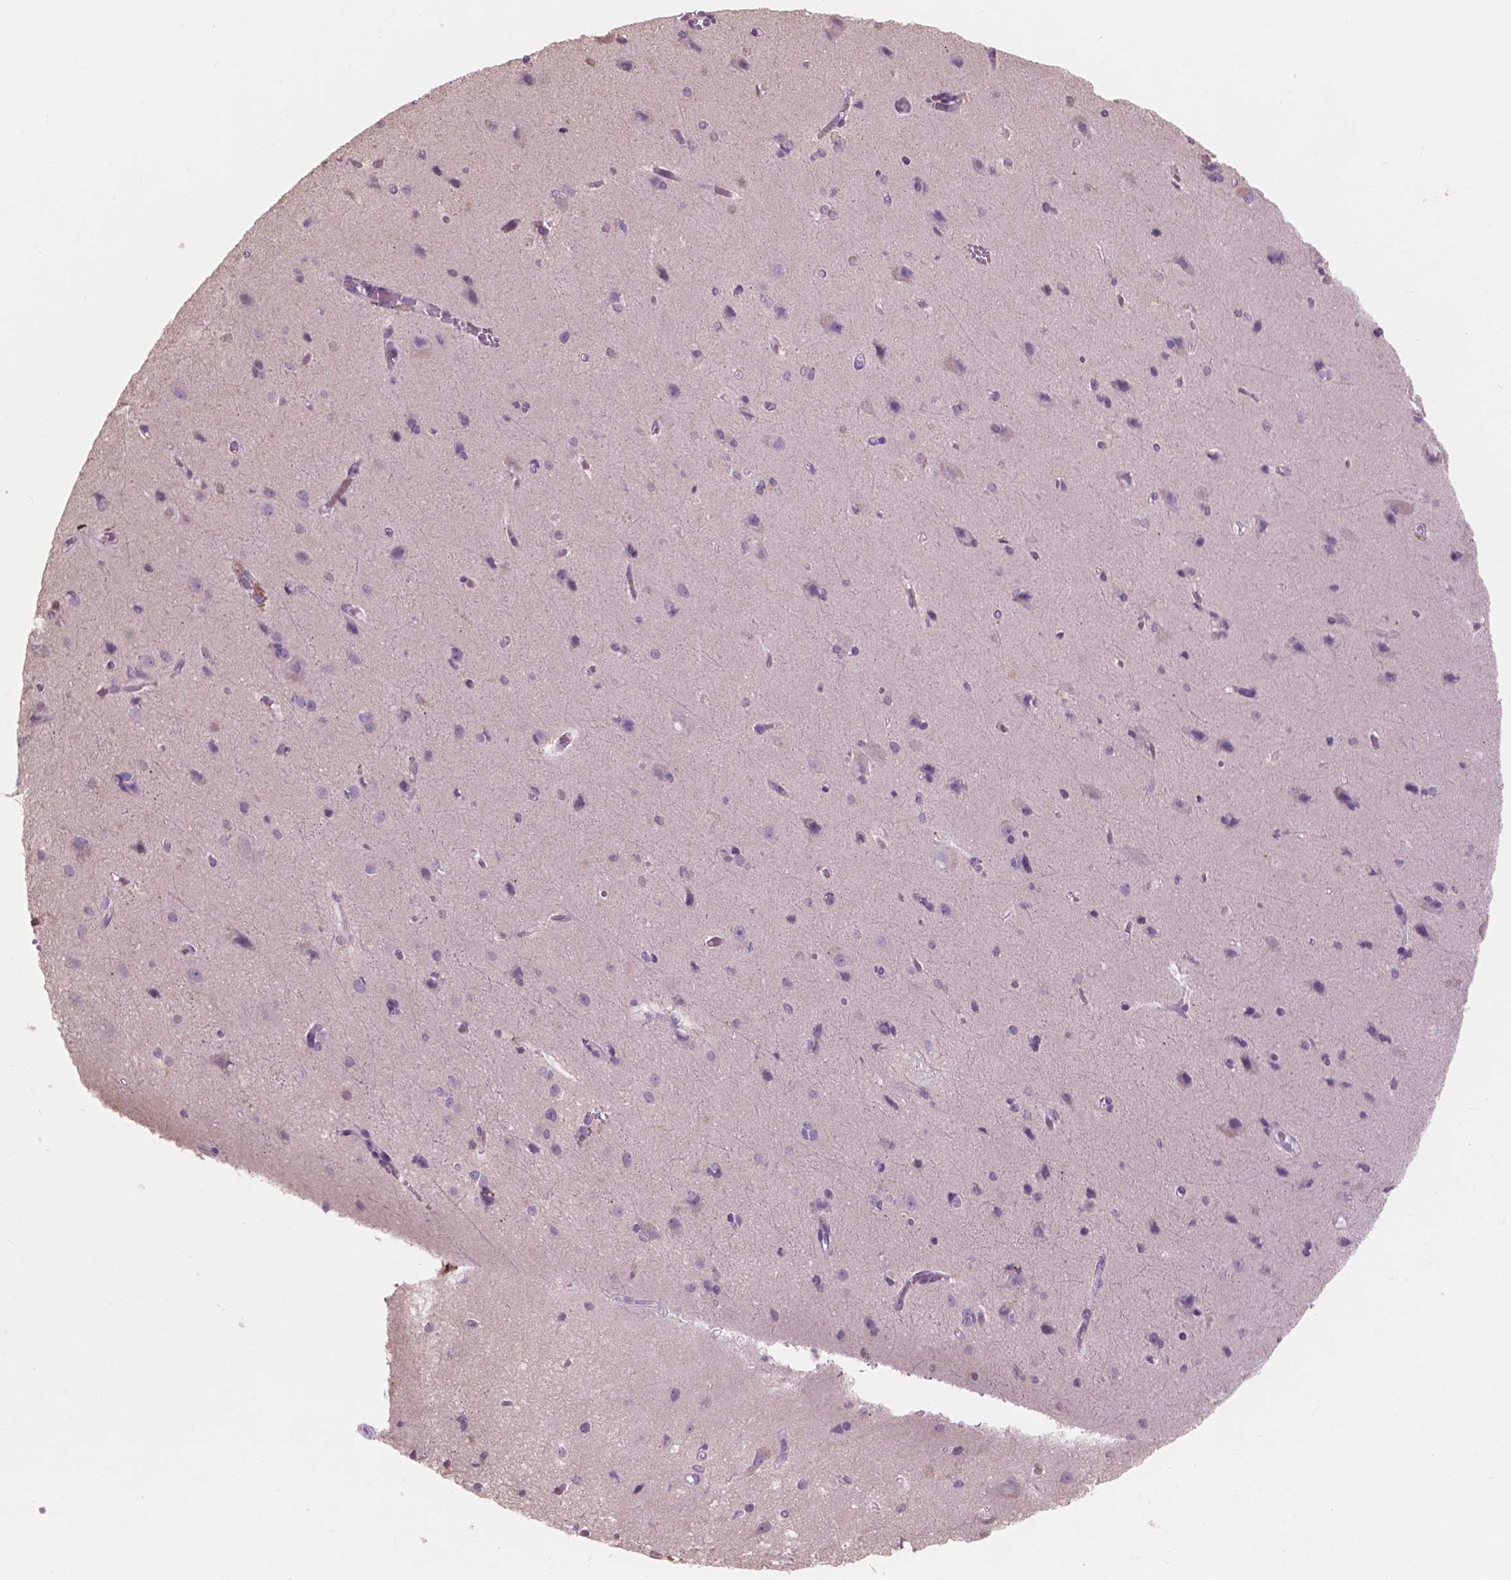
{"staining": {"intensity": "negative", "quantity": "none", "location": "none"}, "tissue": "cerebral cortex", "cell_type": "Endothelial cells", "image_type": "normal", "snomed": [{"axis": "morphology", "description": "Normal tissue, NOS"}, {"axis": "topography", "description": "Cerebral cortex"}], "caption": "Micrograph shows no protein positivity in endothelial cells of benign cerebral cortex.", "gene": "AWAT1", "patient": {"sex": "male", "age": 37}}